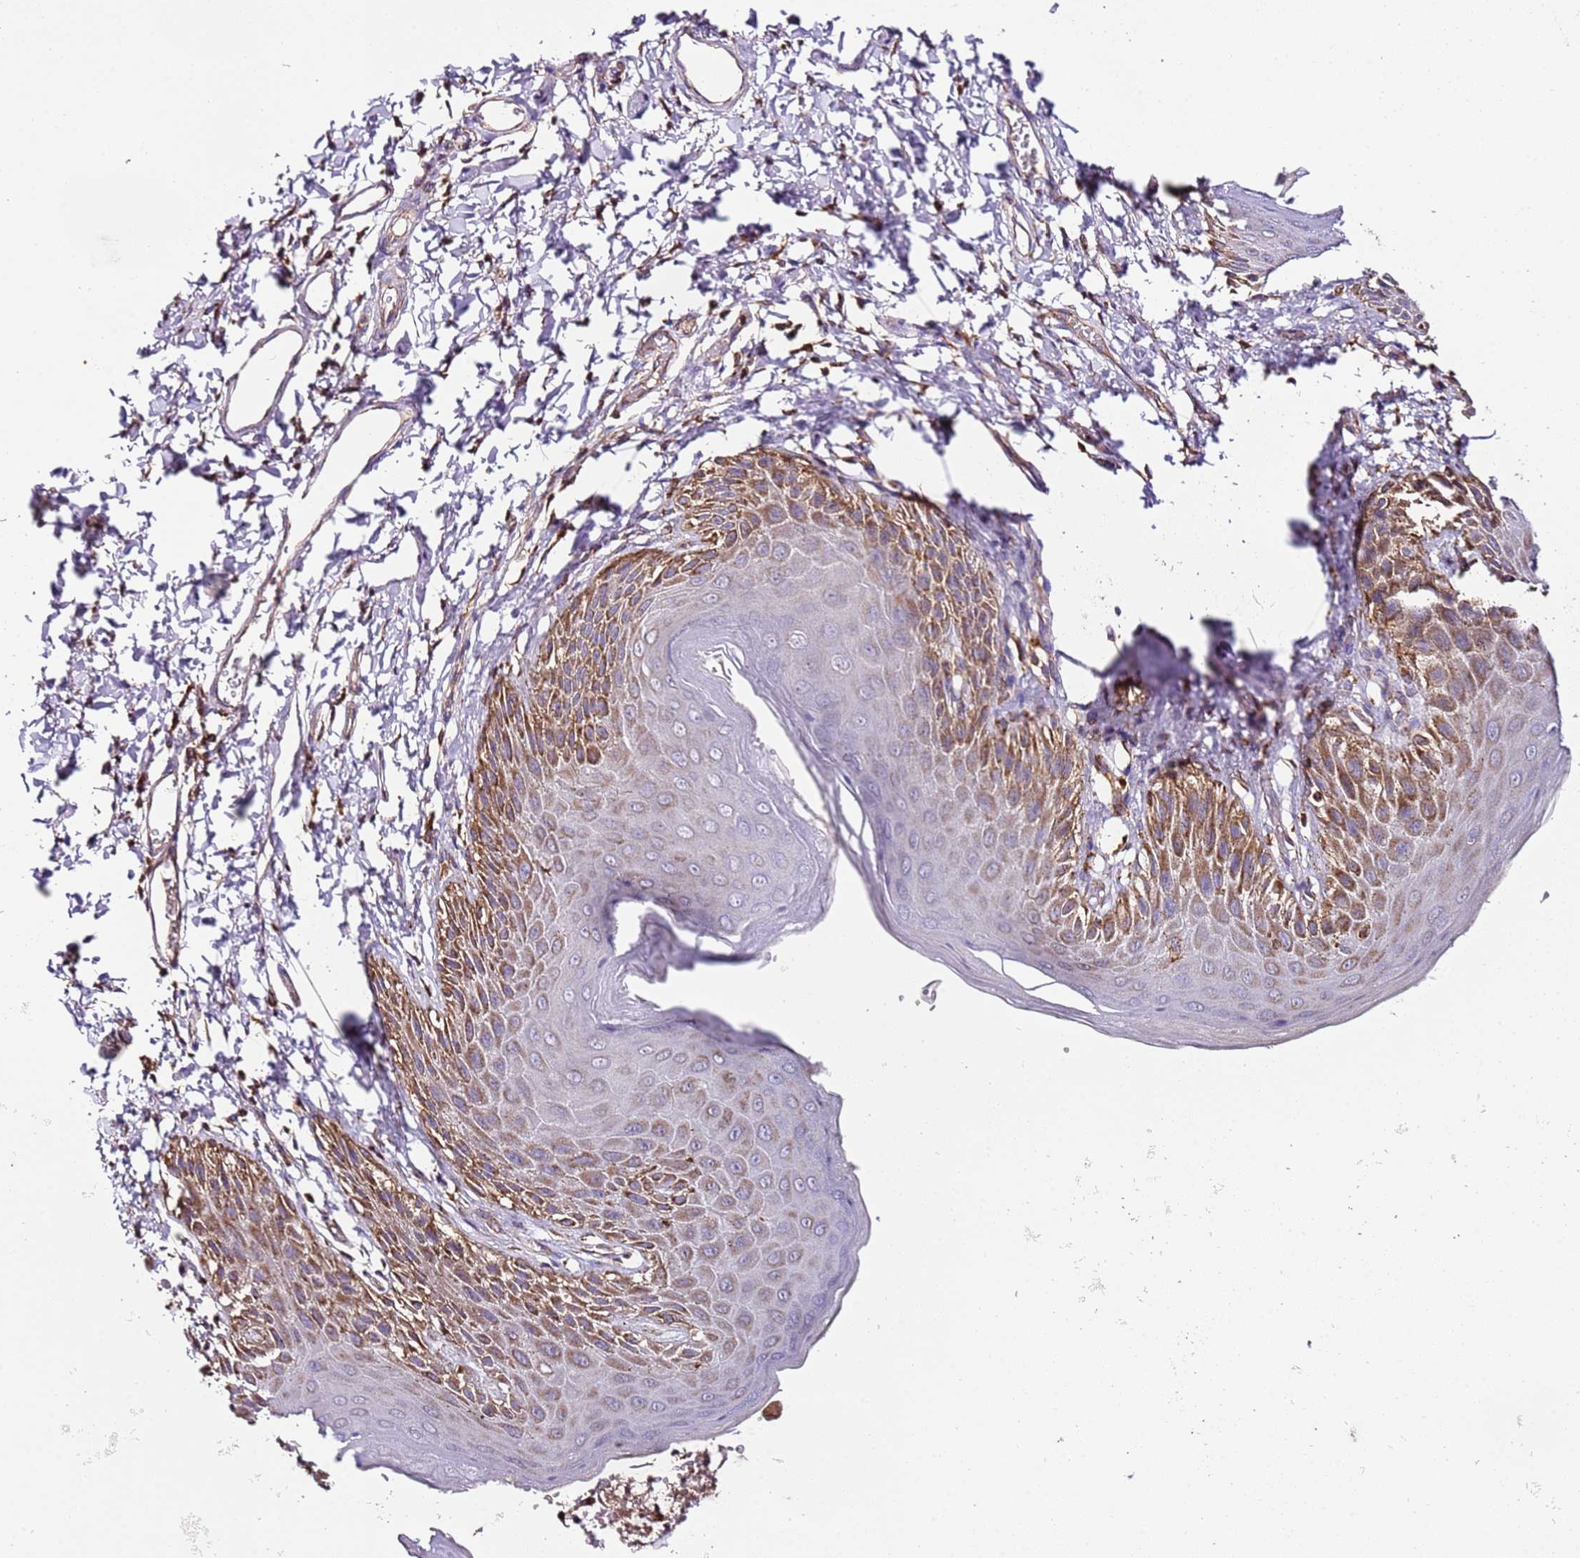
{"staining": {"intensity": "moderate", "quantity": "25%-75%", "location": "cytoplasmic/membranous"}, "tissue": "skin", "cell_type": "Epidermal cells", "image_type": "normal", "snomed": [{"axis": "morphology", "description": "Normal tissue, NOS"}, {"axis": "topography", "description": "Anal"}], "caption": "Immunohistochemical staining of unremarkable skin displays medium levels of moderate cytoplasmic/membranous staining in approximately 25%-75% of epidermal cells.", "gene": "RMND5A", "patient": {"sex": "male", "age": 44}}